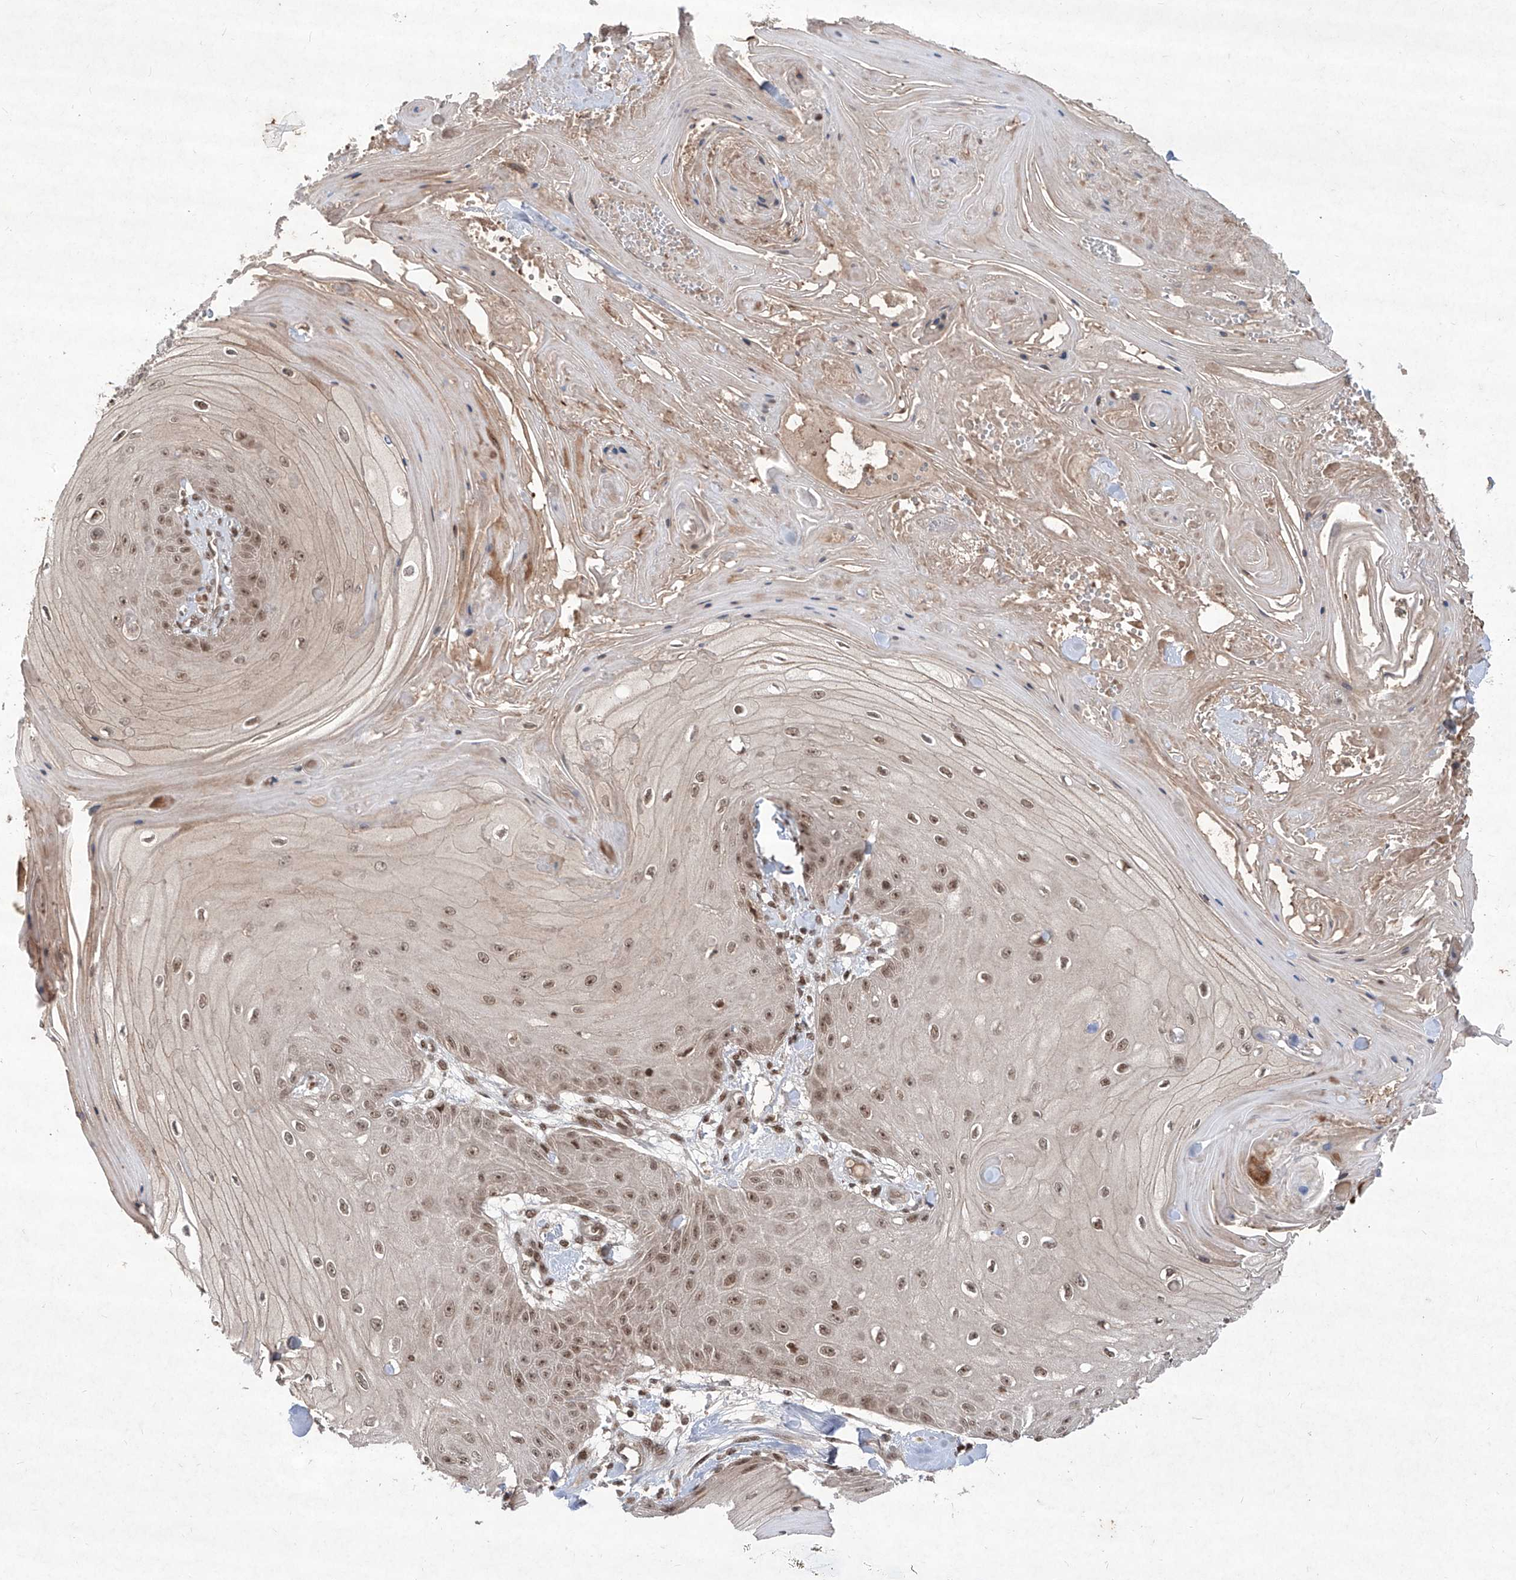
{"staining": {"intensity": "moderate", "quantity": "25%-75%", "location": "nuclear"}, "tissue": "skin cancer", "cell_type": "Tumor cells", "image_type": "cancer", "snomed": [{"axis": "morphology", "description": "Squamous cell carcinoma, NOS"}, {"axis": "topography", "description": "Skin"}], "caption": "Immunohistochemistry (IHC) staining of skin cancer, which displays medium levels of moderate nuclear staining in approximately 25%-75% of tumor cells indicating moderate nuclear protein staining. The staining was performed using DAB (brown) for protein detection and nuclei were counterstained in hematoxylin (blue).", "gene": "IRF2", "patient": {"sex": "male", "age": 74}}